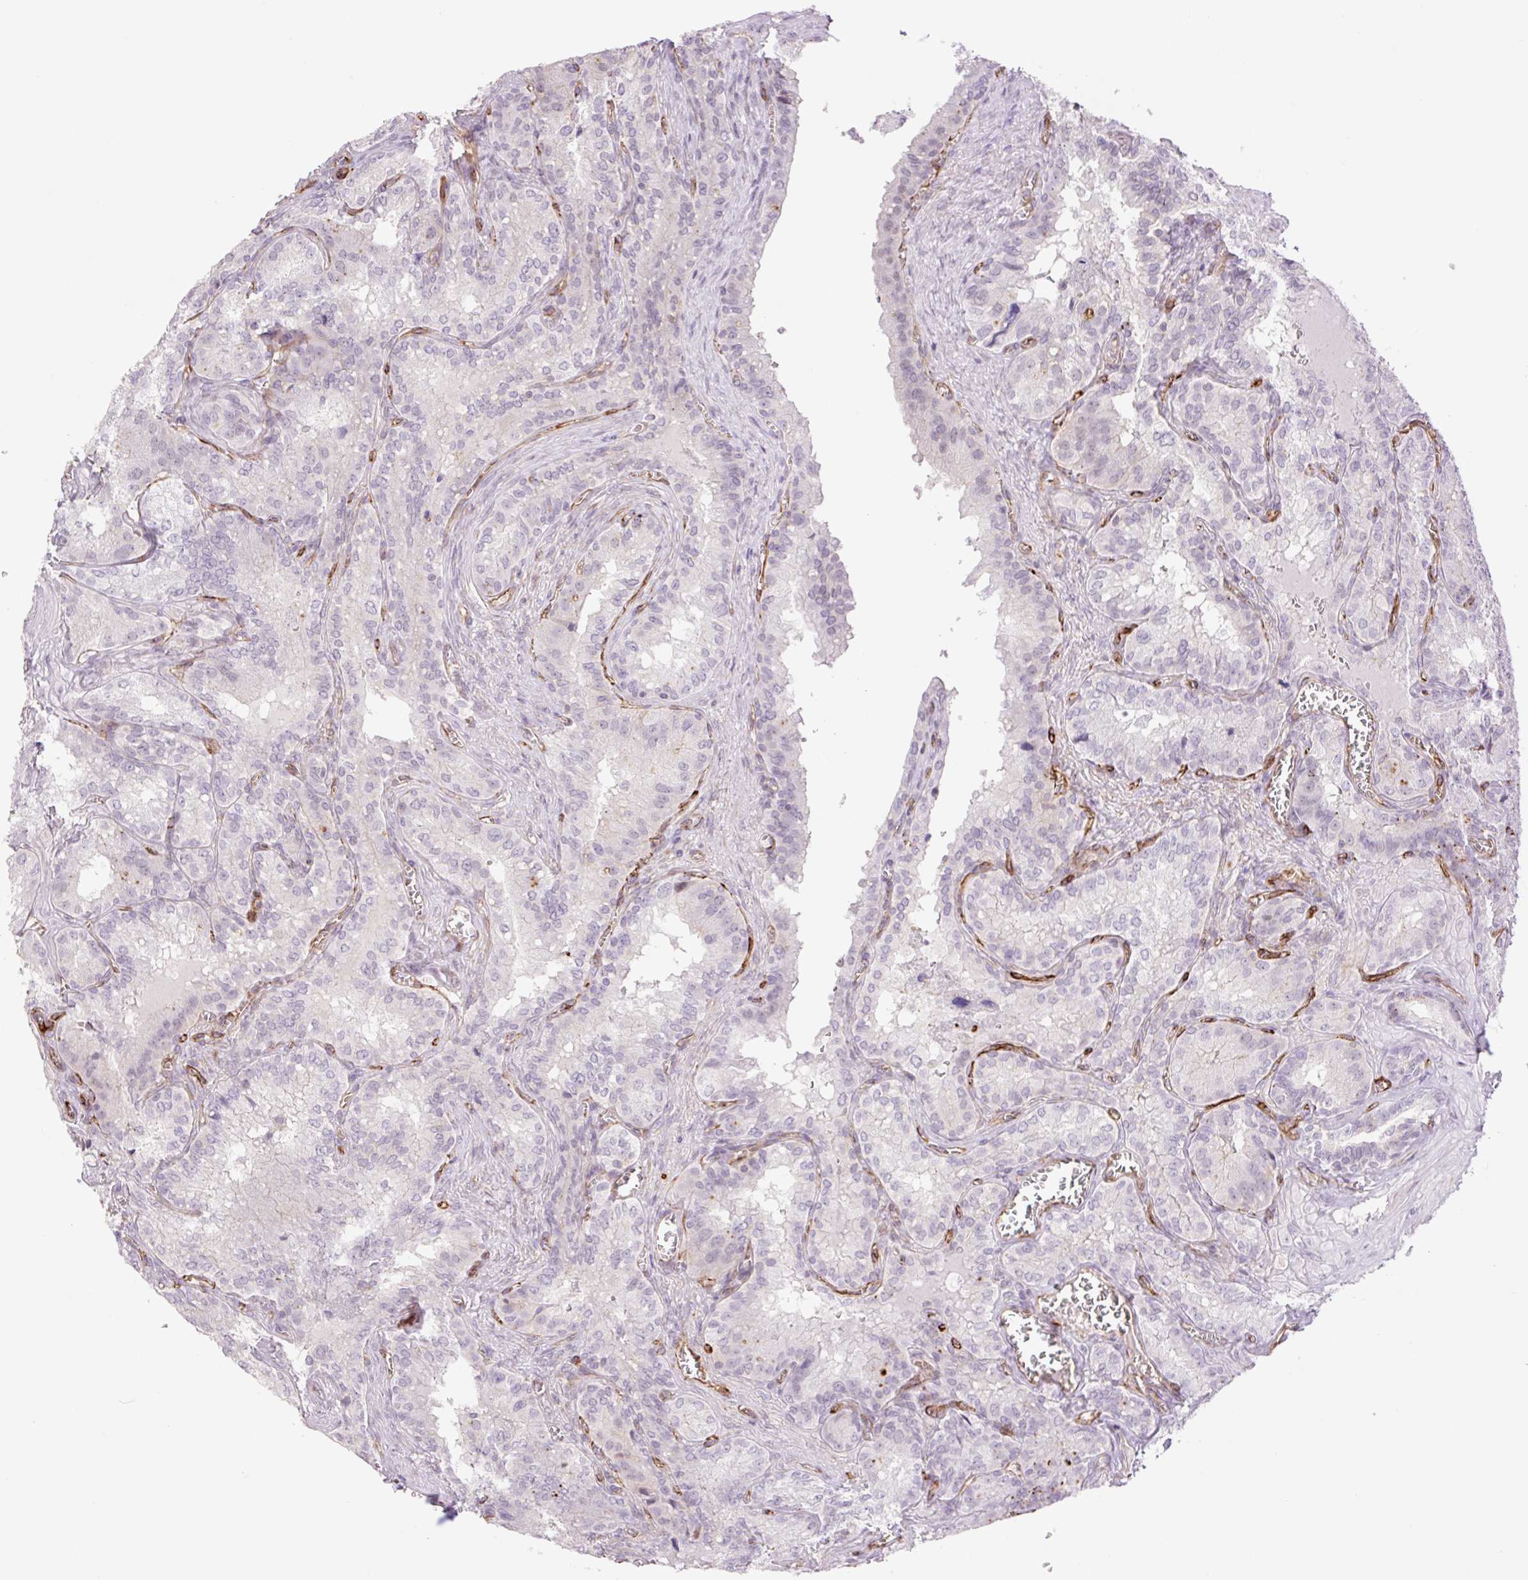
{"staining": {"intensity": "moderate", "quantity": "<25%", "location": "cytoplasmic/membranous"}, "tissue": "seminal vesicle", "cell_type": "Glandular cells", "image_type": "normal", "snomed": [{"axis": "morphology", "description": "Normal tissue, NOS"}, {"axis": "topography", "description": "Seminal veicle"}], "caption": "Approximately <25% of glandular cells in benign human seminal vesicle exhibit moderate cytoplasmic/membranous protein positivity as visualized by brown immunohistochemical staining.", "gene": "ZFYVE21", "patient": {"sex": "male", "age": 47}}